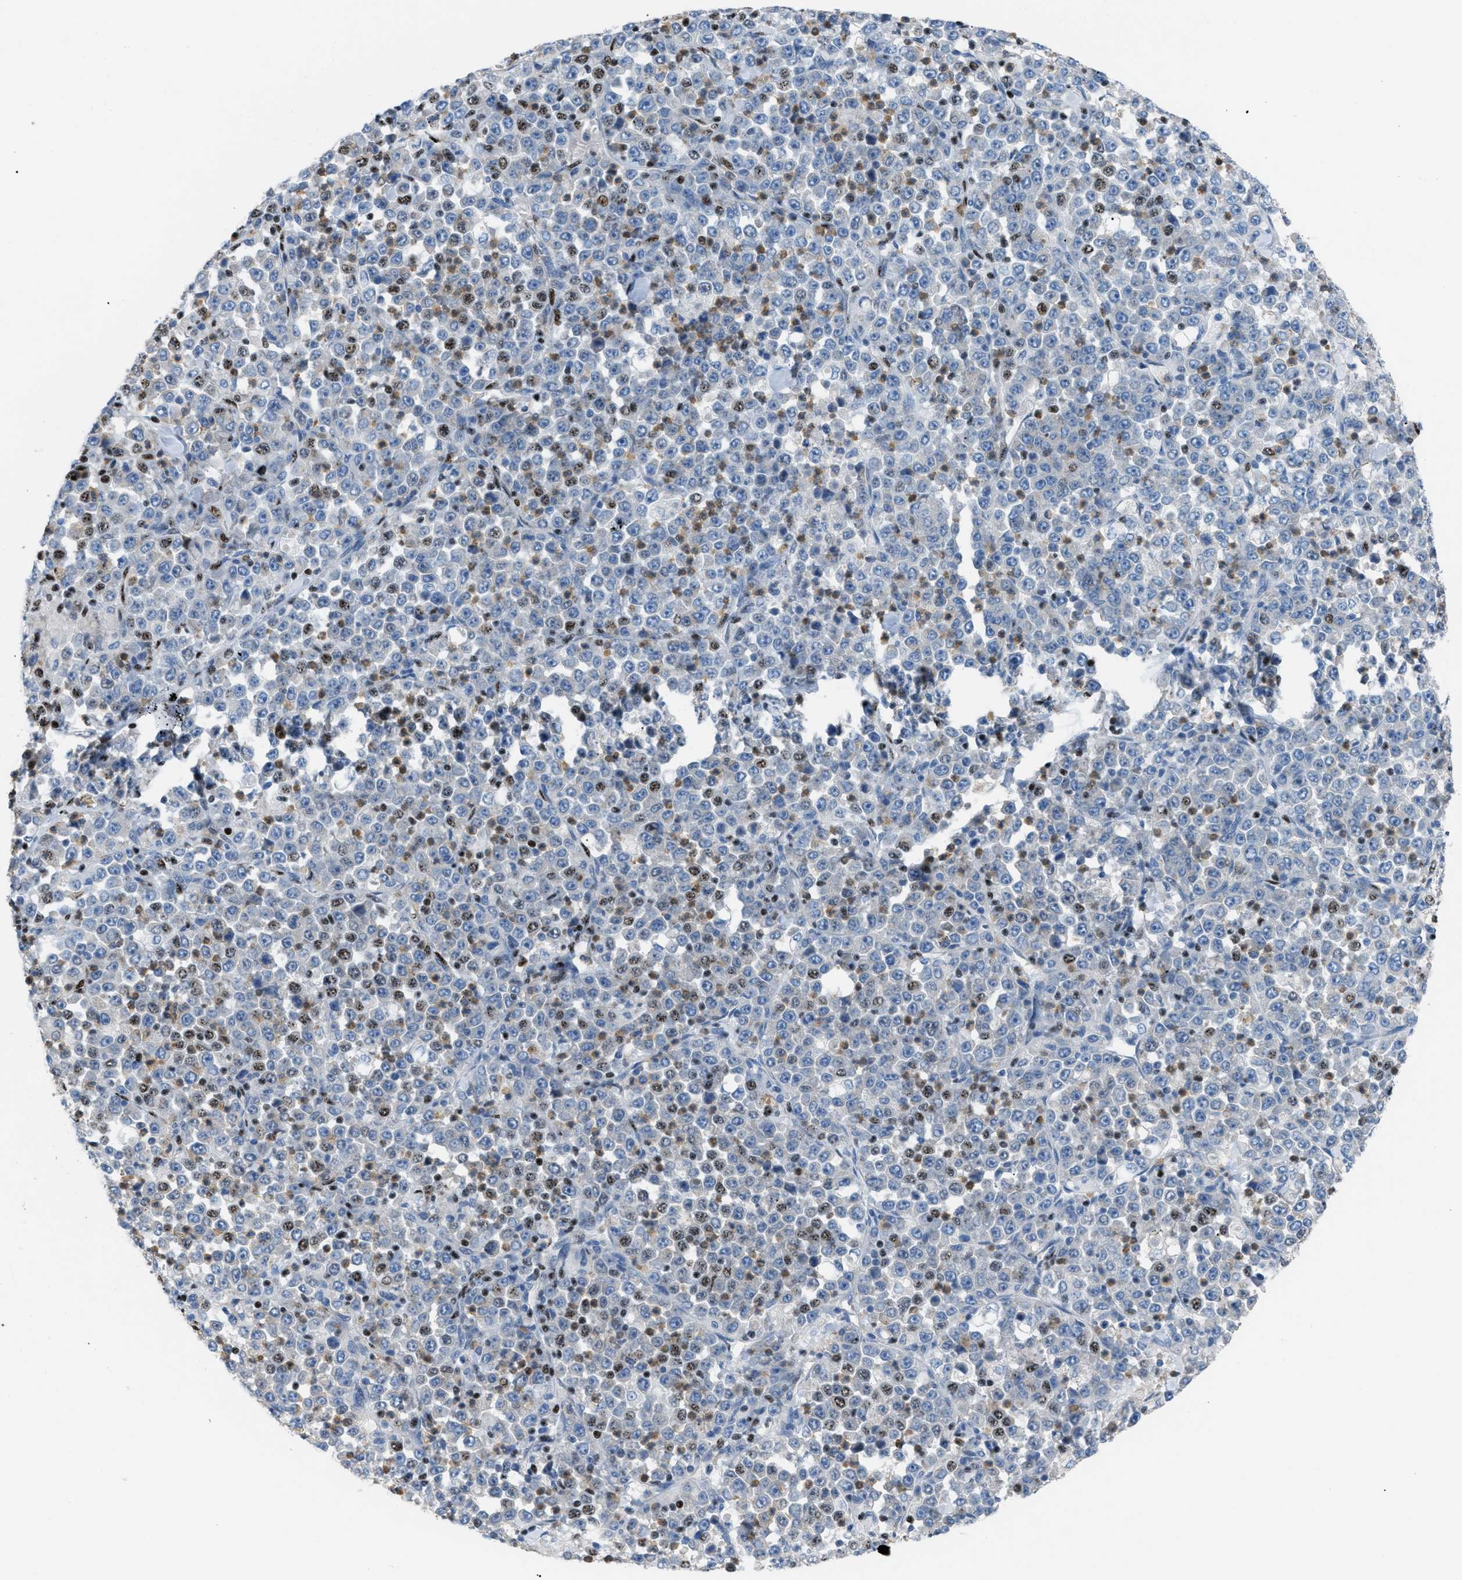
{"staining": {"intensity": "moderate", "quantity": ">75%", "location": "nuclear"}, "tissue": "stomach cancer", "cell_type": "Tumor cells", "image_type": "cancer", "snomed": [{"axis": "morphology", "description": "Normal tissue, NOS"}, {"axis": "morphology", "description": "Adenocarcinoma, NOS"}, {"axis": "topography", "description": "Stomach, upper"}, {"axis": "topography", "description": "Stomach"}], "caption": "Immunohistochemistry photomicrograph of adenocarcinoma (stomach) stained for a protein (brown), which reveals medium levels of moderate nuclear expression in approximately >75% of tumor cells.", "gene": "CDR2", "patient": {"sex": "male", "age": 59}}